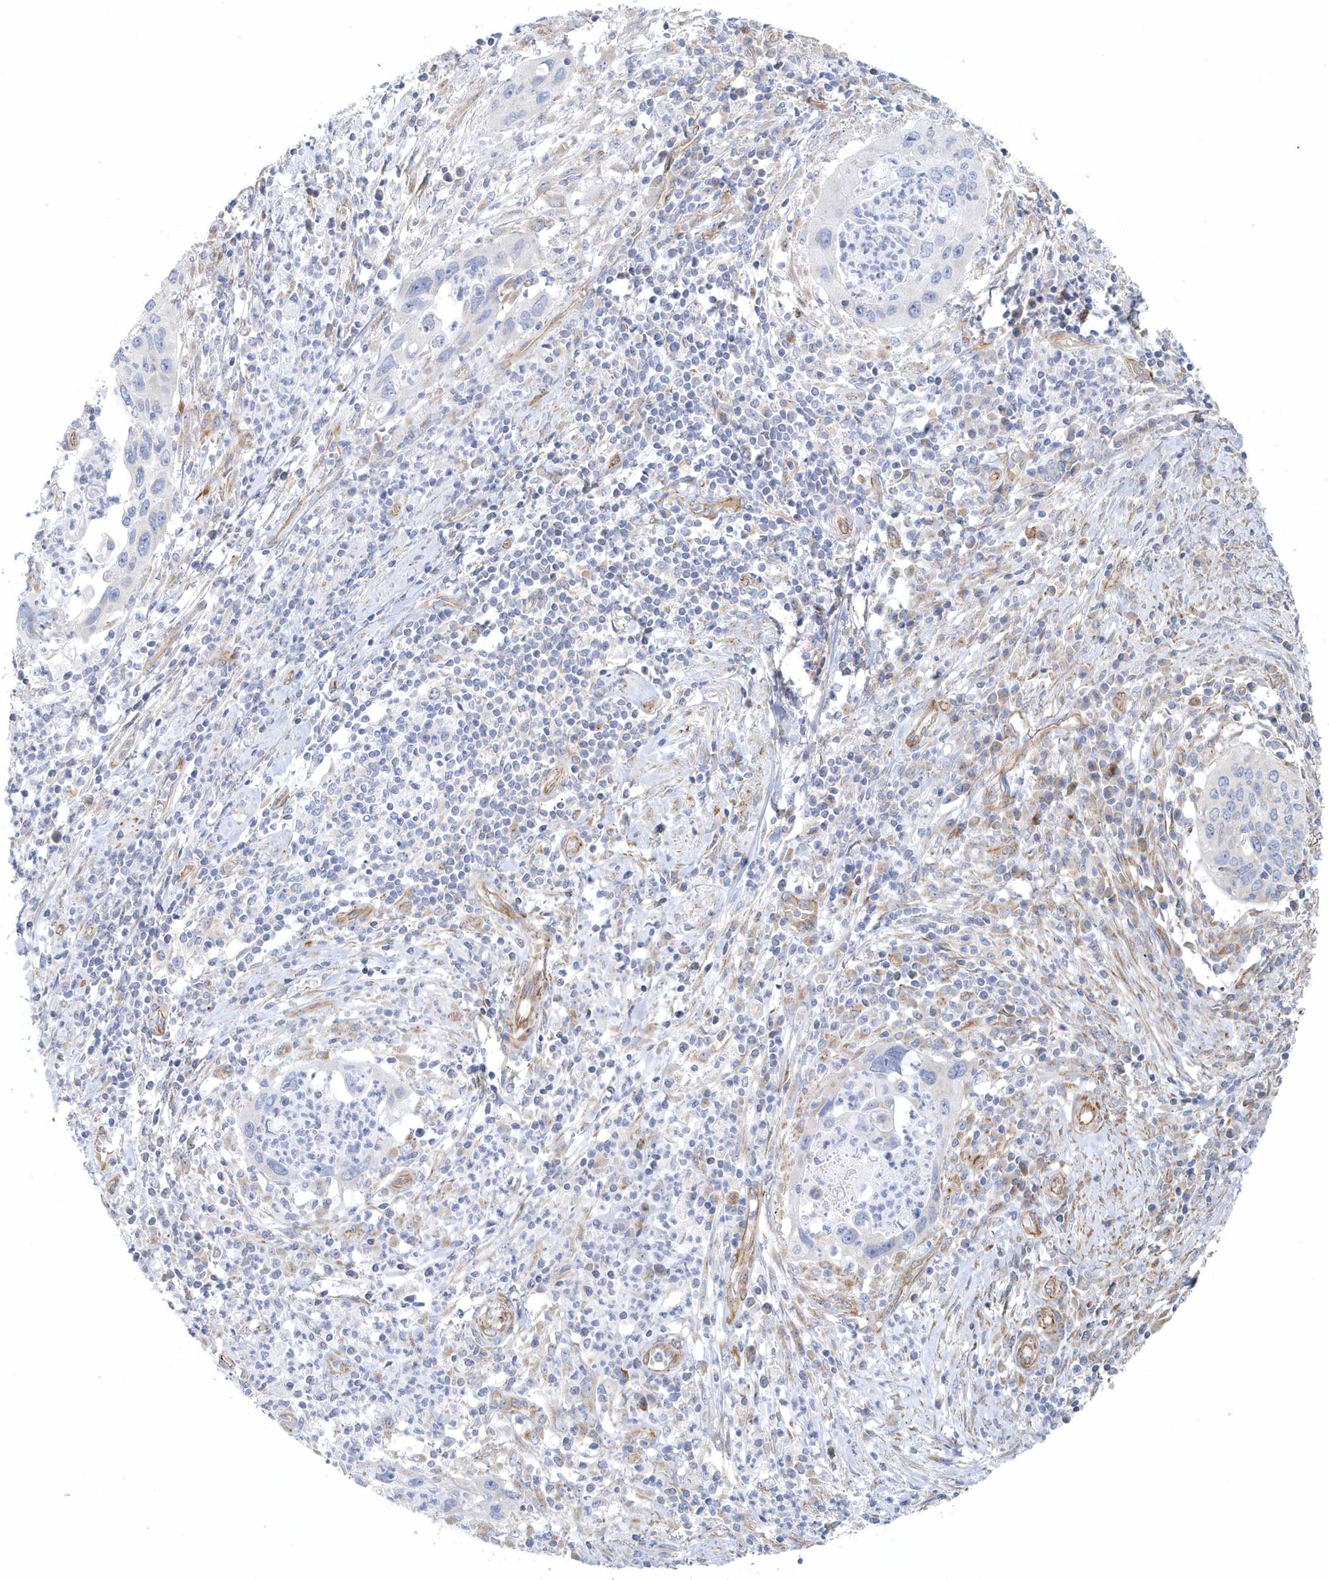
{"staining": {"intensity": "negative", "quantity": "none", "location": "none"}, "tissue": "cervical cancer", "cell_type": "Tumor cells", "image_type": "cancer", "snomed": [{"axis": "morphology", "description": "Squamous cell carcinoma, NOS"}, {"axis": "topography", "description": "Cervix"}], "caption": "The image exhibits no significant positivity in tumor cells of cervical cancer.", "gene": "GPR152", "patient": {"sex": "female", "age": 38}}